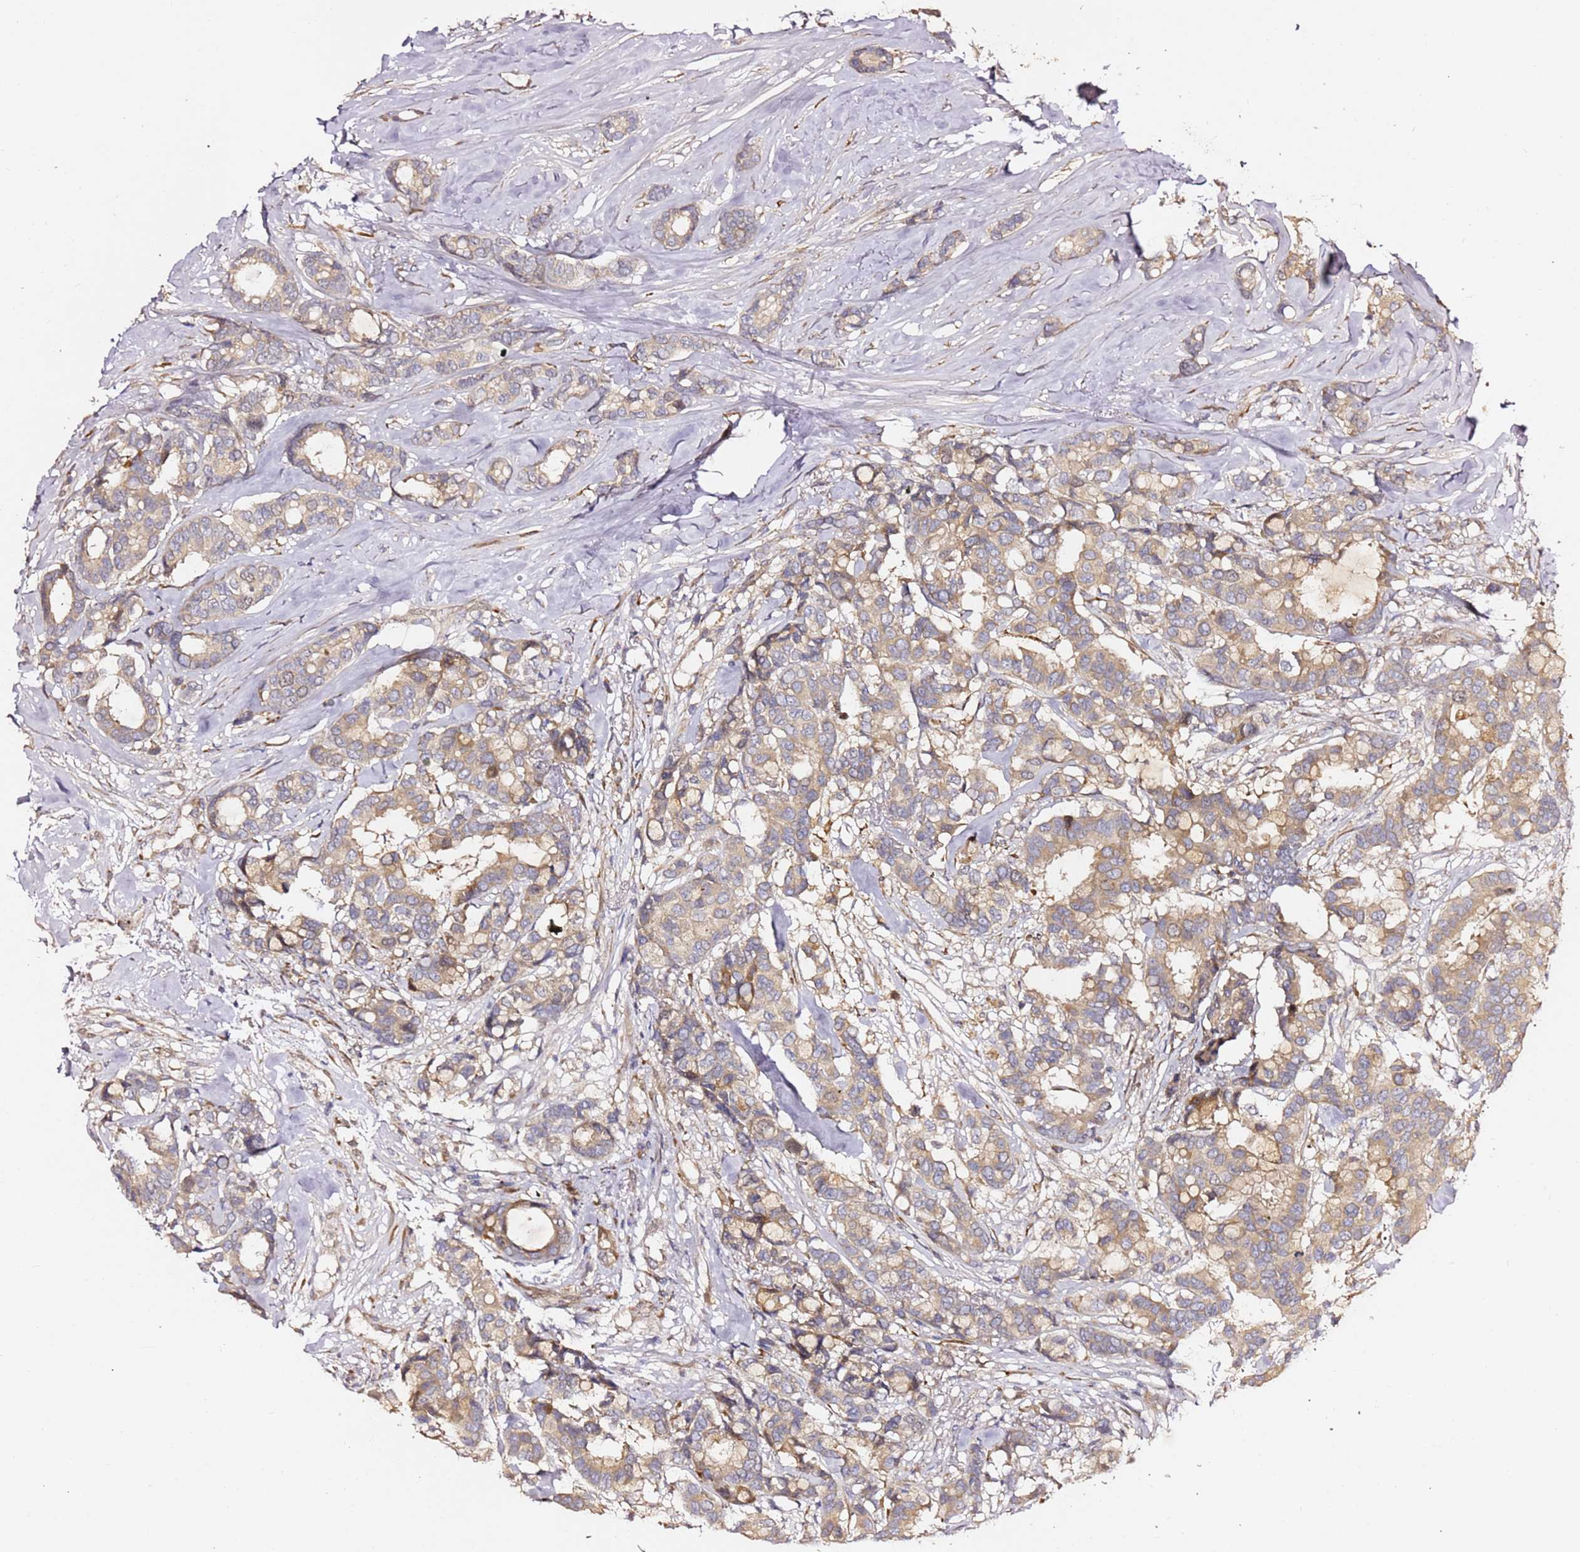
{"staining": {"intensity": "moderate", "quantity": ">75%", "location": "cytoplasmic/membranous"}, "tissue": "breast cancer", "cell_type": "Tumor cells", "image_type": "cancer", "snomed": [{"axis": "morphology", "description": "Duct carcinoma"}, {"axis": "topography", "description": "Breast"}], "caption": "Breast cancer (infiltrating ductal carcinoma) stained with a protein marker exhibits moderate staining in tumor cells.", "gene": "HSD17B7", "patient": {"sex": "female", "age": 87}}